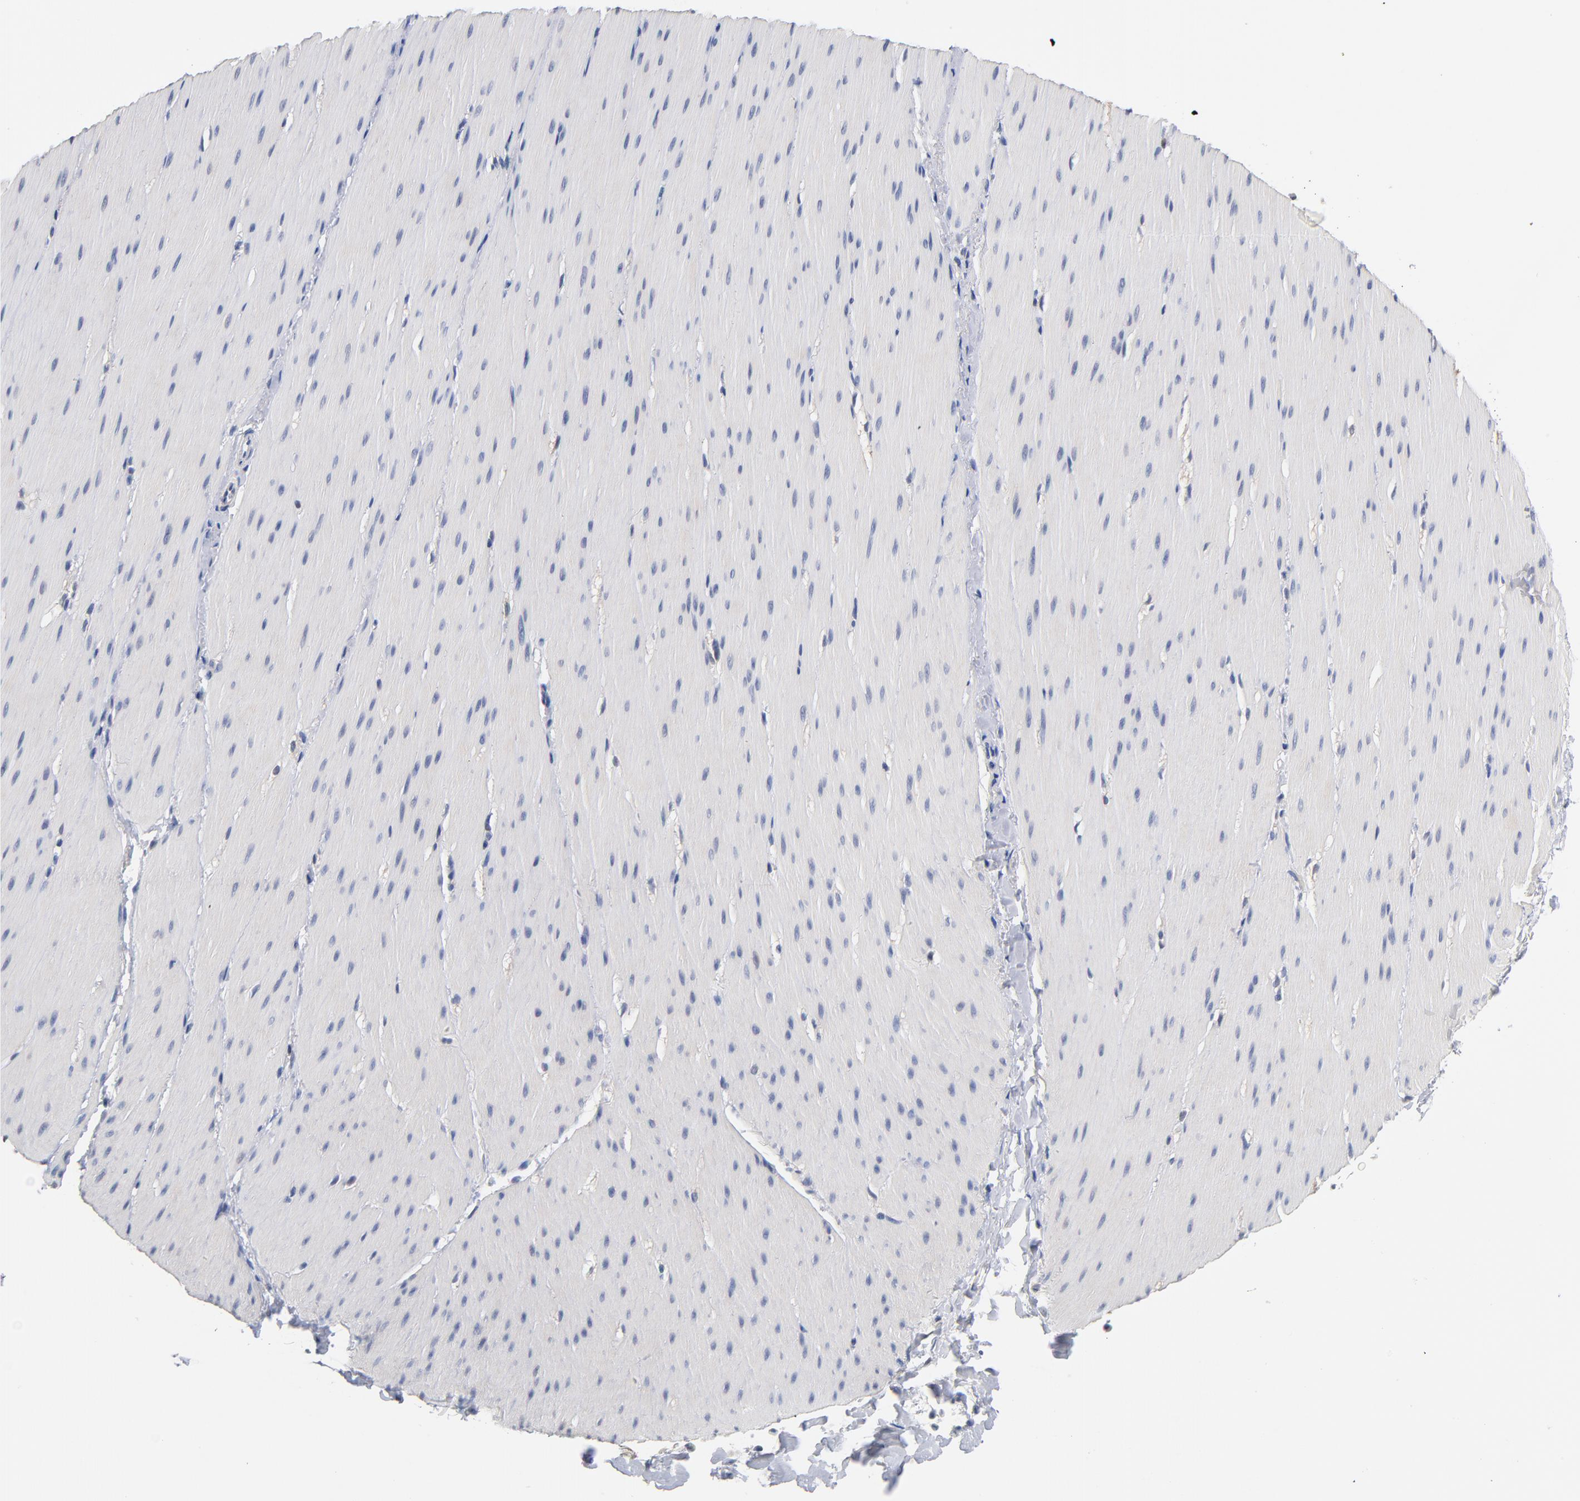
{"staining": {"intensity": "negative", "quantity": "none", "location": "none"}, "tissue": "smooth muscle", "cell_type": "Smooth muscle cells", "image_type": "normal", "snomed": [{"axis": "morphology", "description": "Normal tissue, NOS"}, {"axis": "topography", "description": "Smooth muscle"}, {"axis": "topography", "description": "Colon"}], "caption": "Benign smooth muscle was stained to show a protein in brown. There is no significant staining in smooth muscle cells.", "gene": "MIF", "patient": {"sex": "male", "age": 67}}